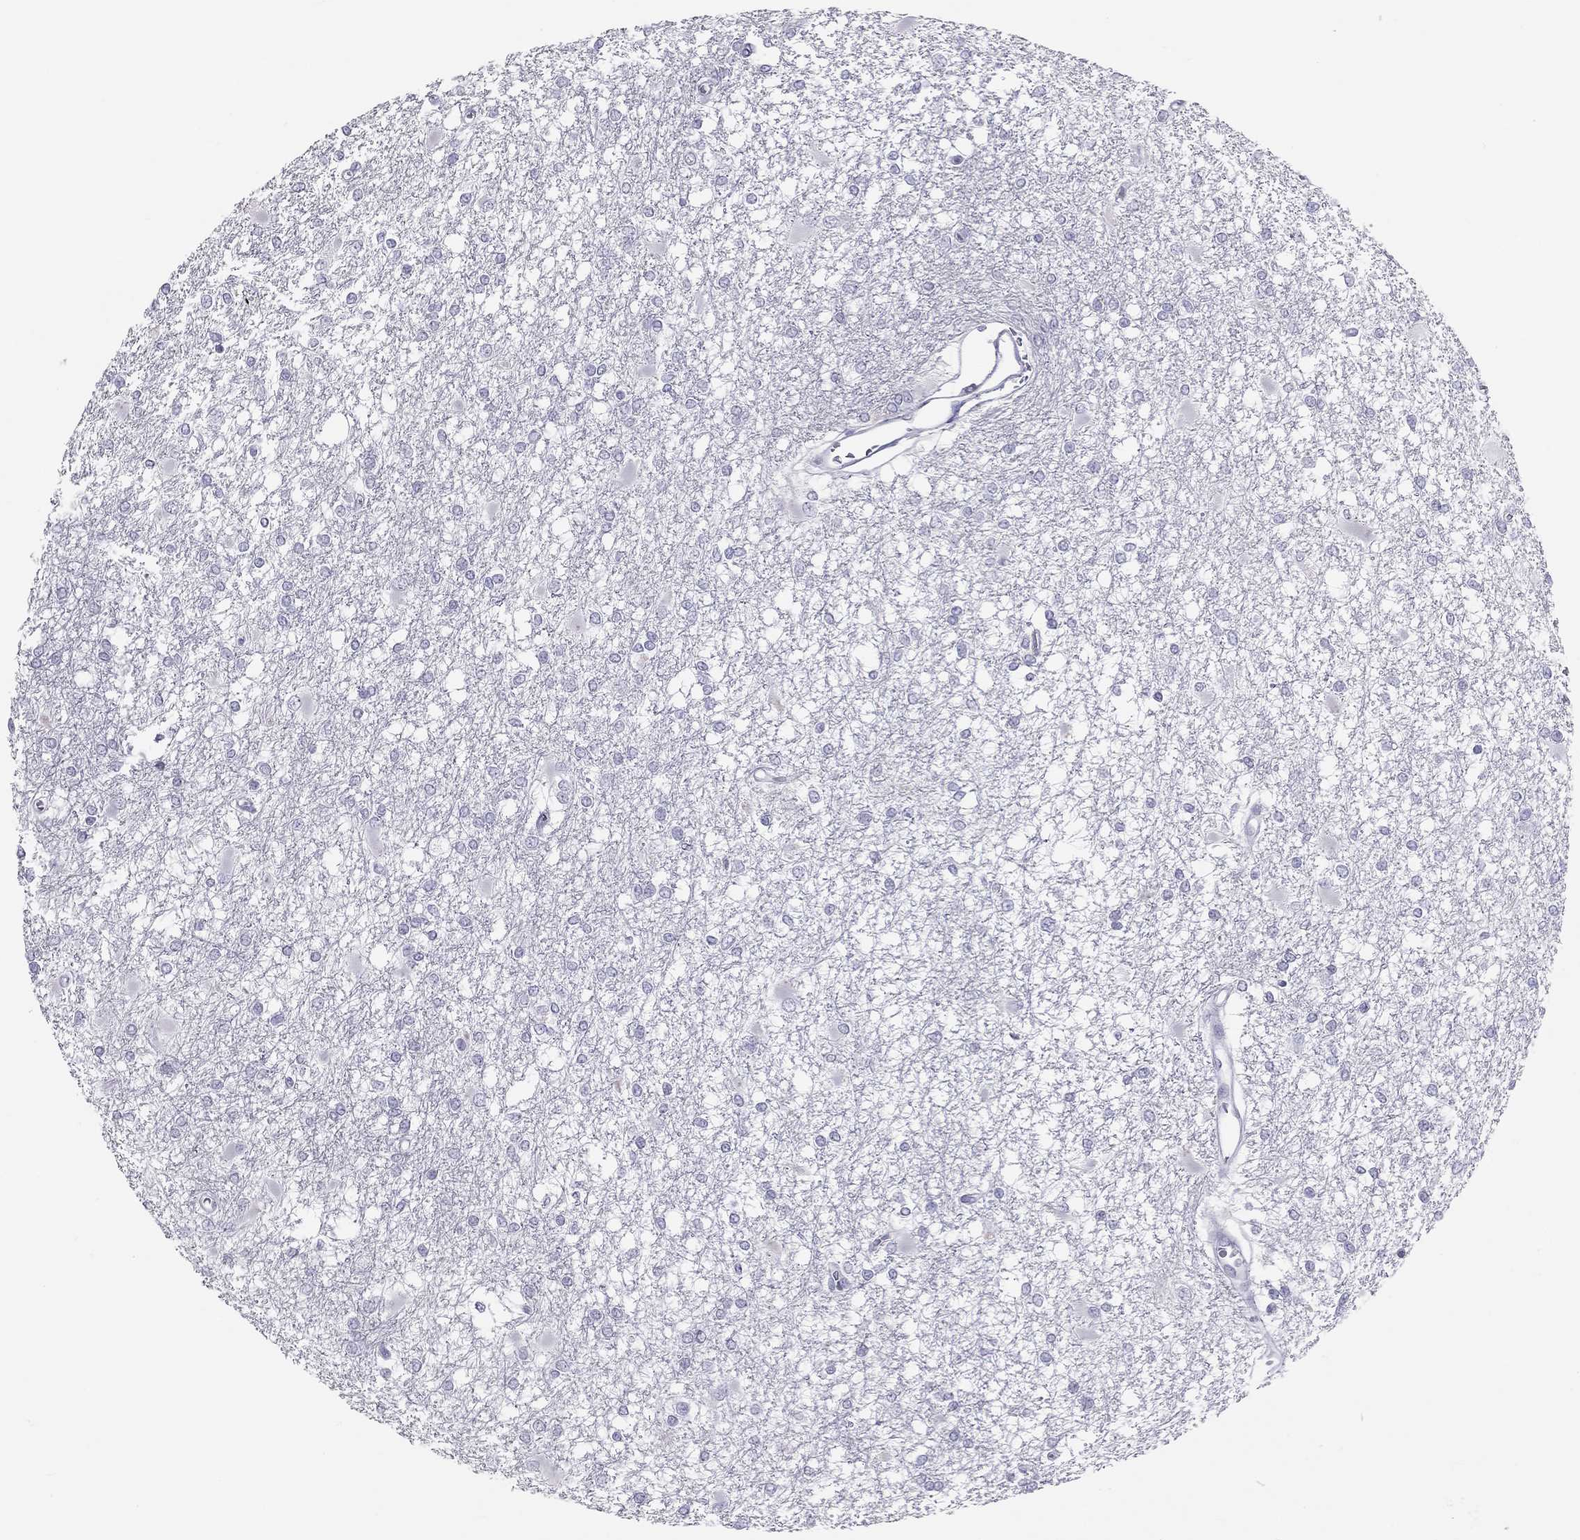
{"staining": {"intensity": "negative", "quantity": "none", "location": "none"}, "tissue": "glioma", "cell_type": "Tumor cells", "image_type": "cancer", "snomed": [{"axis": "morphology", "description": "Glioma, malignant, High grade"}, {"axis": "topography", "description": "Cerebral cortex"}], "caption": "A high-resolution micrograph shows immunohistochemistry staining of glioma, which exhibits no significant staining in tumor cells.", "gene": "KLRG1", "patient": {"sex": "male", "age": 79}}